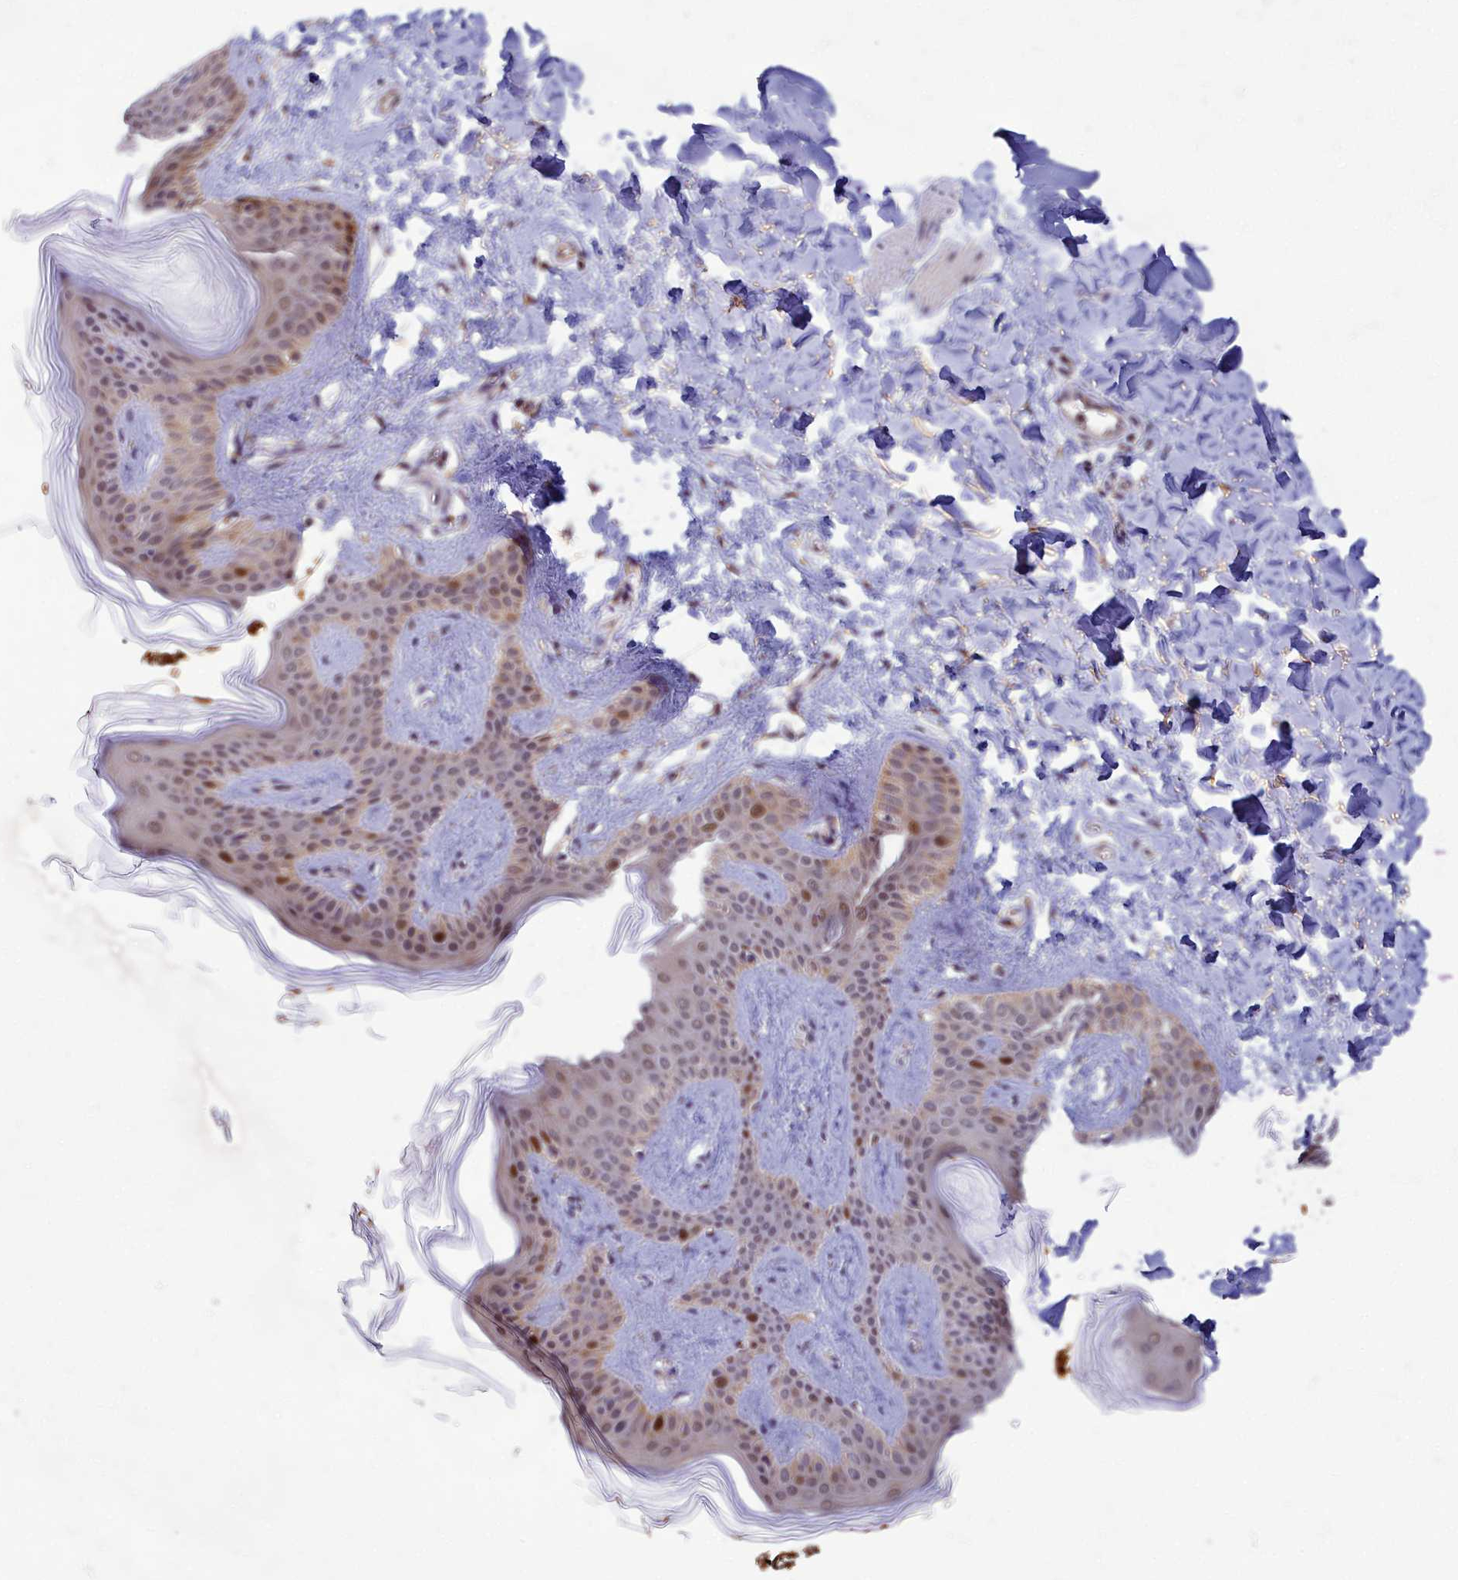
{"staining": {"intensity": "moderate", "quantity": ">75%", "location": "cytoplasmic/membranous,nuclear"}, "tissue": "skin", "cell_type": "Fibroblasts", "image_type": "normal", "snomed": [{"axis": "morphology", "description": "Normal tissue, NOS"}, {"axis": "topography", "description": "Skin"}], "caption": "Immunohistochemistry (IHC) photomicrograph of unremarkable skin stained for a protein (brown), which shows medium levels of moderate cytoplasmic/membranous,nuclear expression in about >75% of fibroblasts.", "gene": "EARS2", "patient": {"sex": "female", "age": 17}}